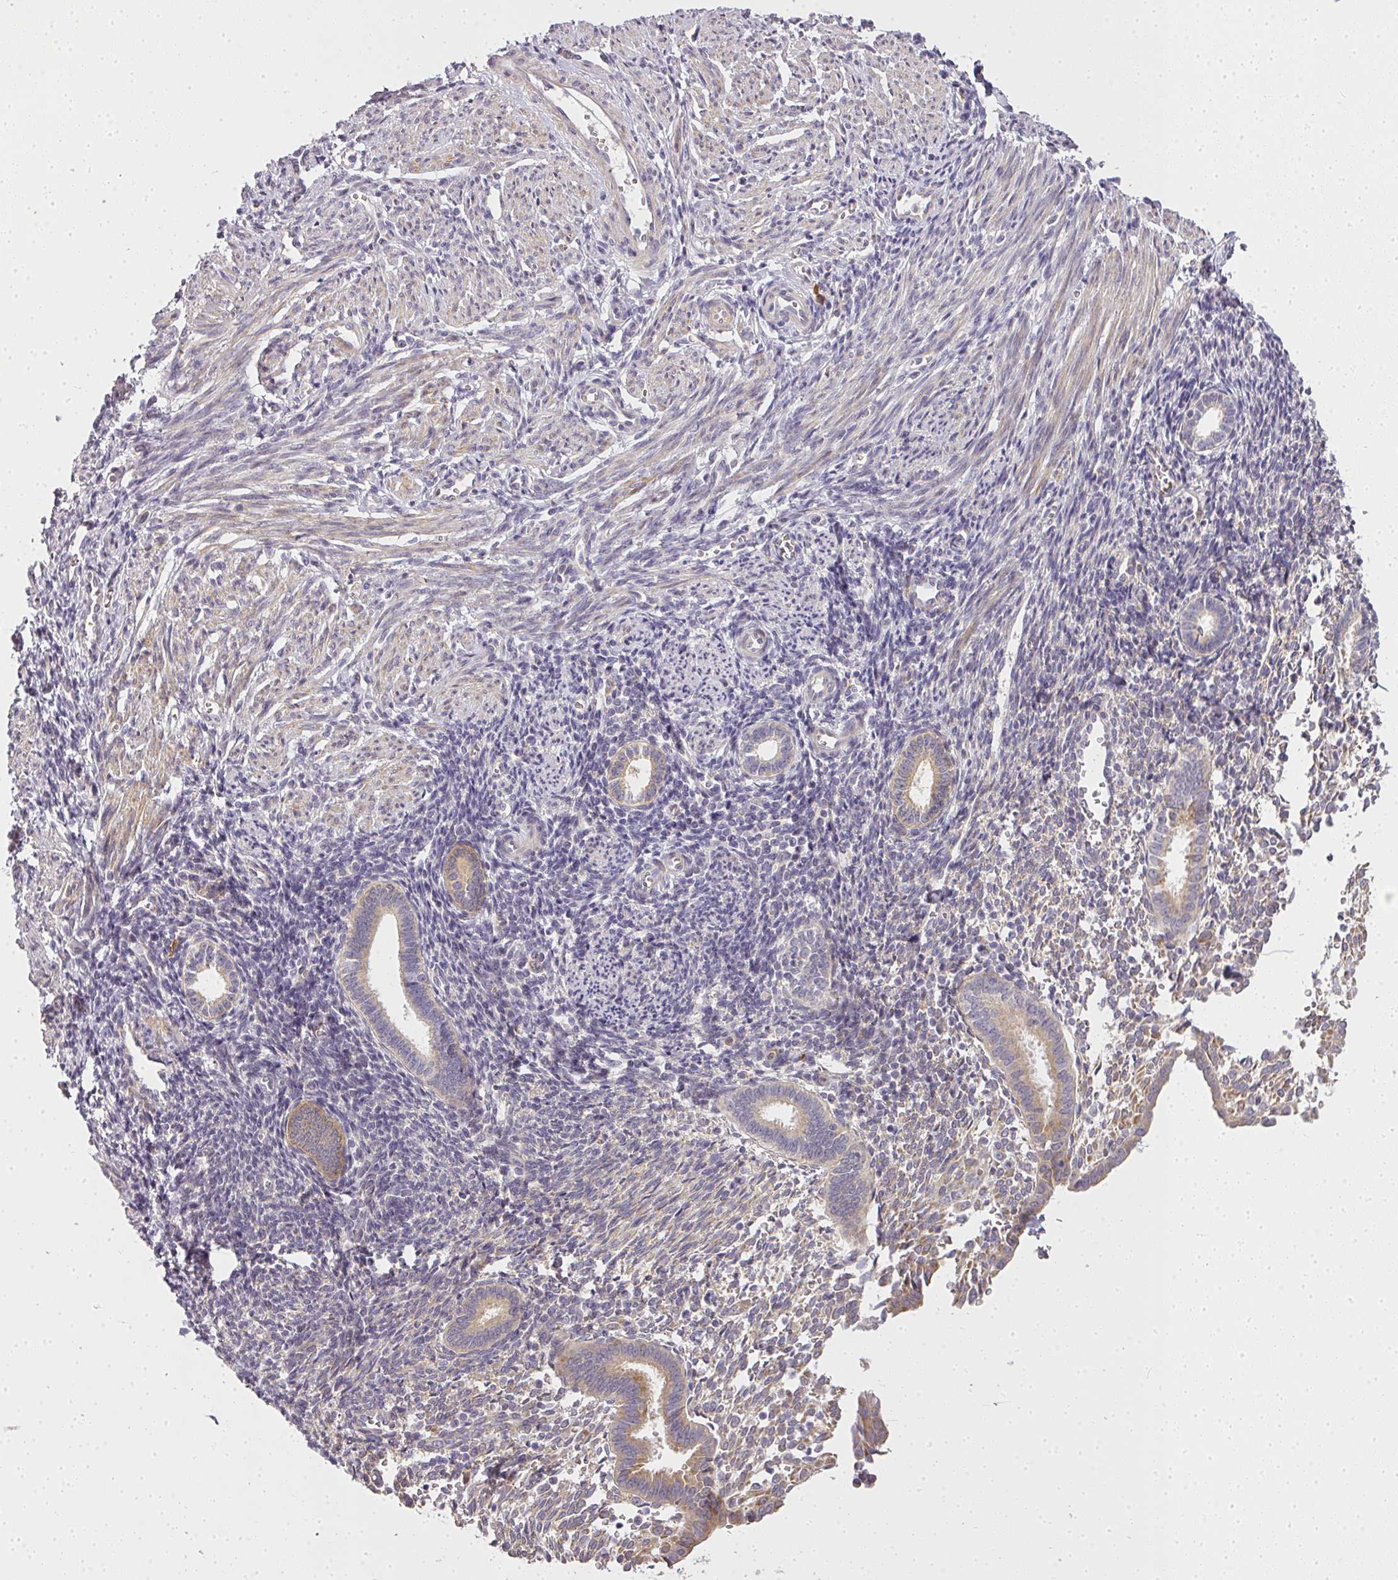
{"staining": {"intensity": "negative", "quantity": "none", "location": "none"}, "tissue": "endometrium", "cell_type": "Cells in endometrial stroma", "image_type": "normal", "snomed": [{"axis": "morphology", "description": "Normal tissue, NOS"}, {"axis": "topography", "description": "Endometrium"}], "caption": "DAB immunohistochemical staining of normal human endometrium reveals no significant staining in cells in endometrial stroma.", "gene": "MED19", "patient": {"sex": "female", "age": 32}}